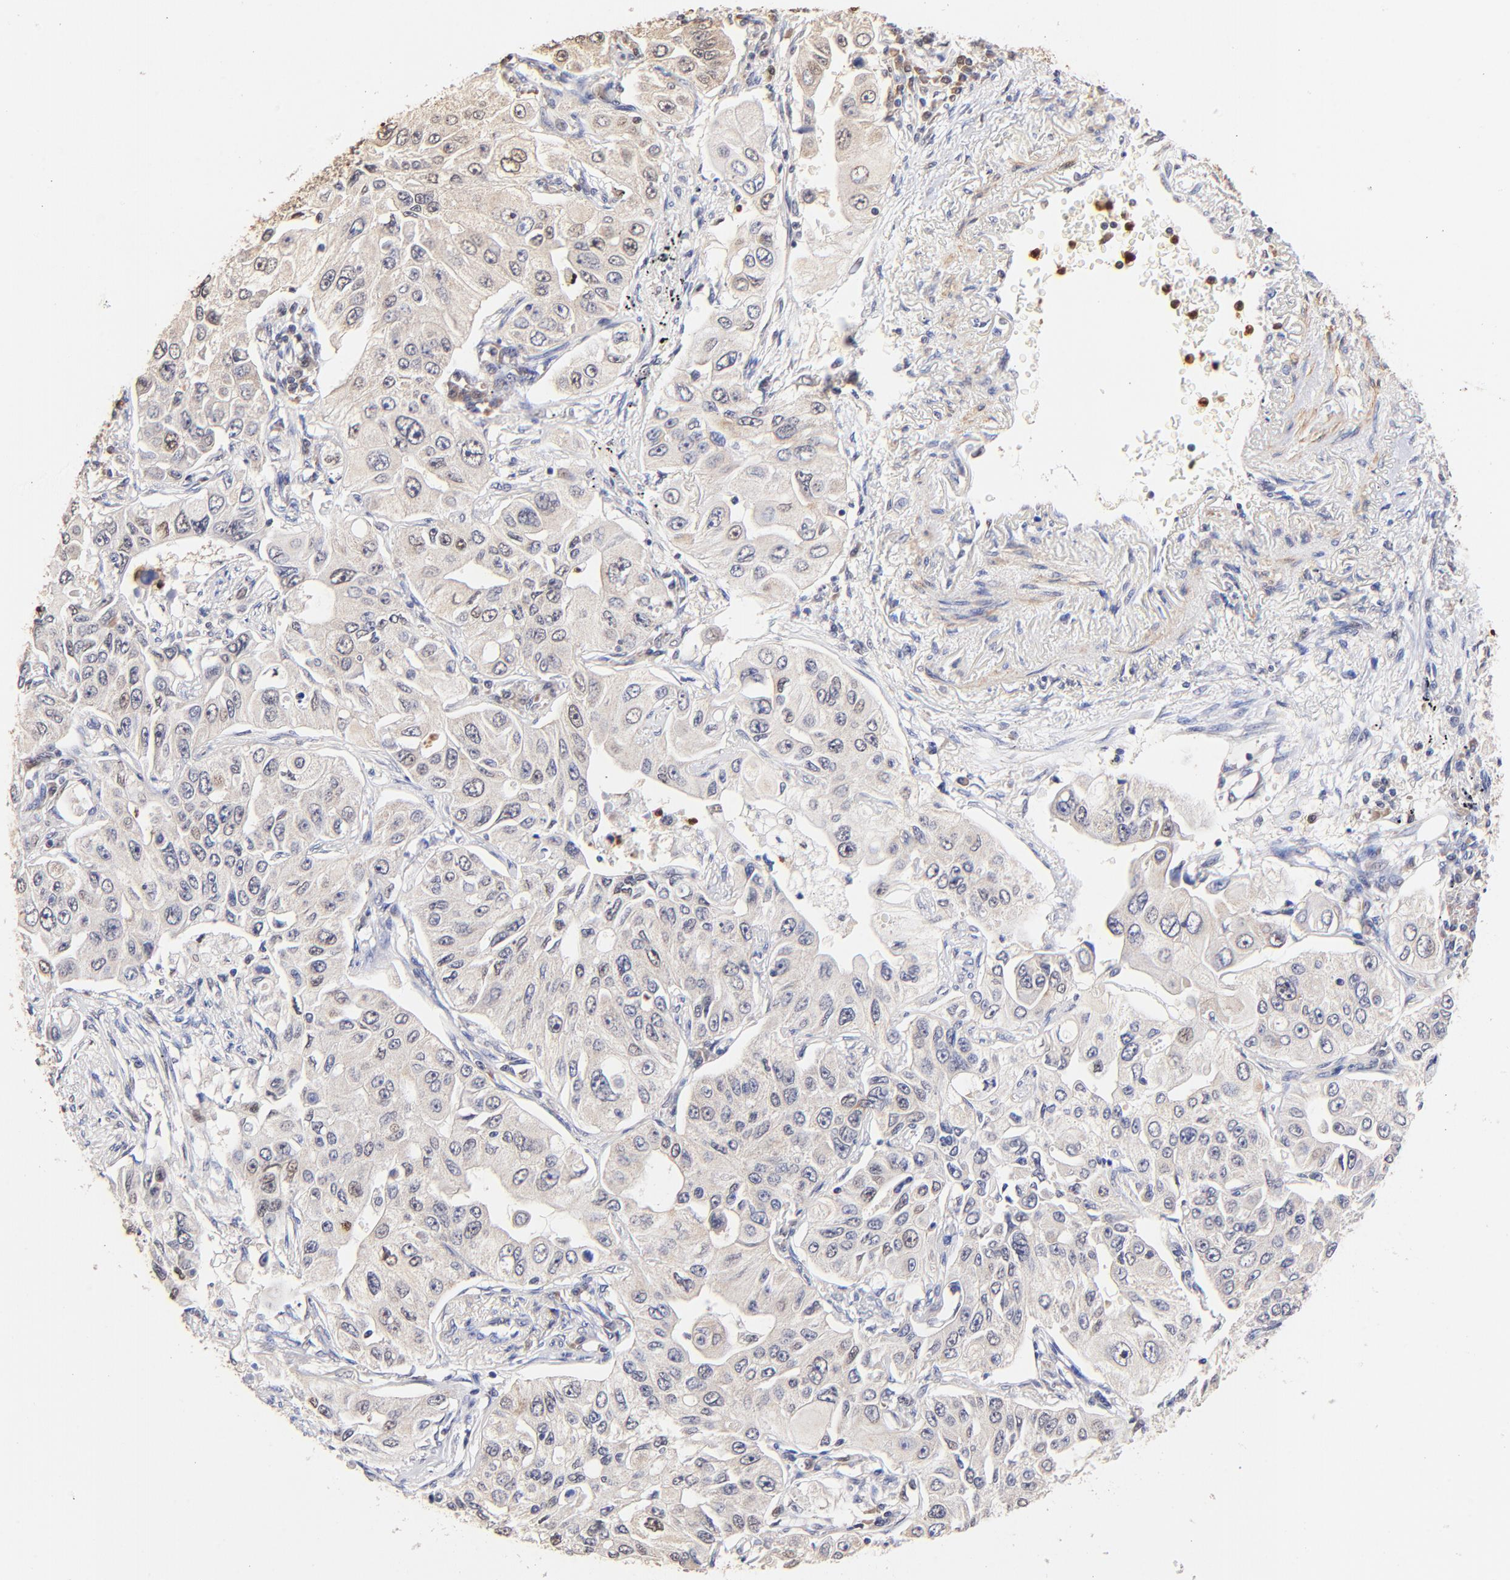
{"staining": {"intensity": "weak", "quantity": "<25%", "location": "cytoplasmic/membranous"}, "tissue": "lung cancer", "cell_type": "Tumor cells", "image_type": "cancer", "snomed": [{"axis": "morphology", "description": "Adenocarcinoma, NOS"}, {"axis": "topography", "description": "Lung"}], "caption": "Immunohistochemical staining of human lung adenocarcinoma reveals no significant staining in tumor cells.", "gene": "BBOF1", "patient": {"sex": "male", "age": 84}}